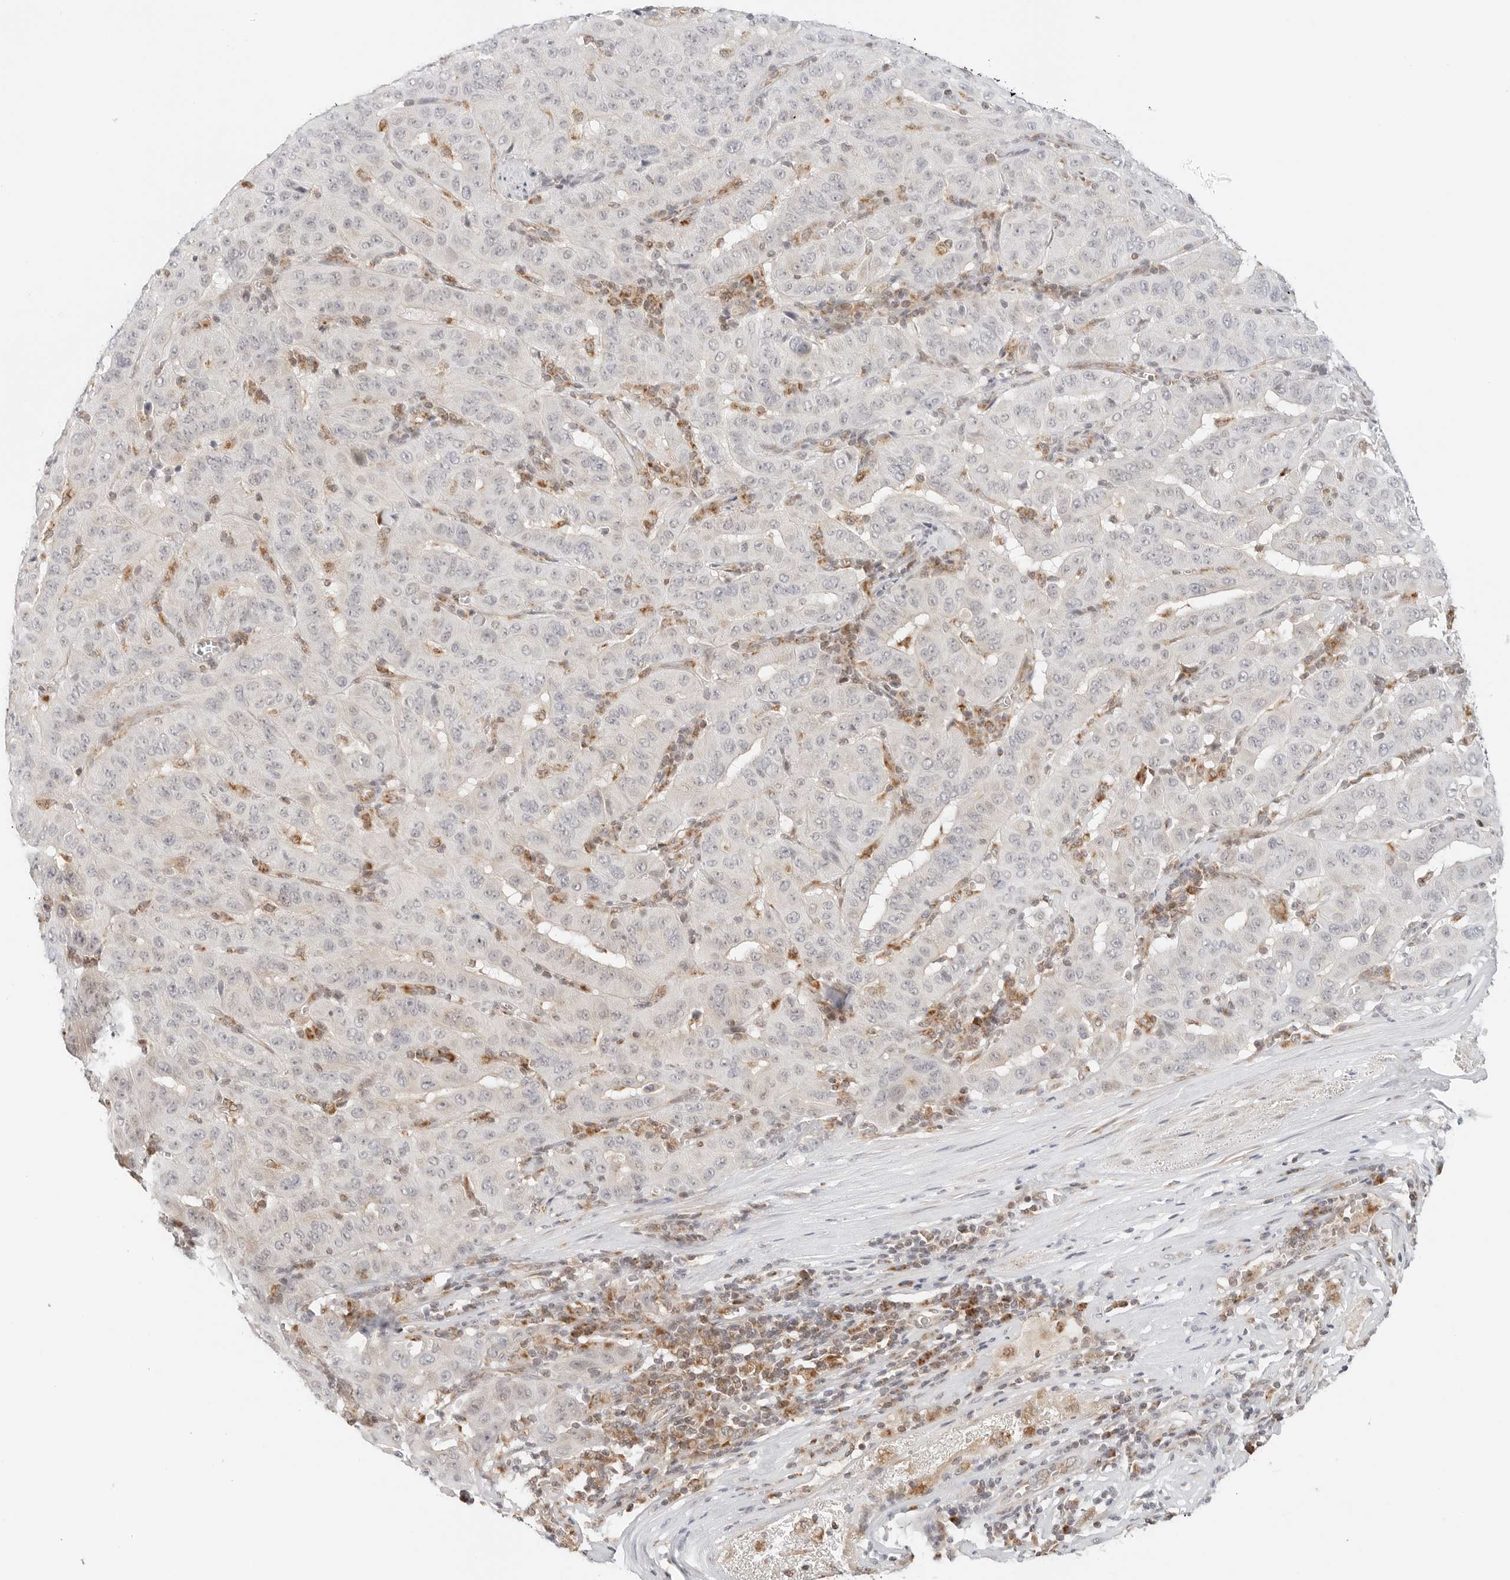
{"staining": {"intensity": "negative", "quantity": "none", "location": "none"}, "tissue": "pancreatic cancer", "cell_type": "Tumor cells", "image_type": "cancer", "snomed": [{"axis": "morphology", "description": "Adenocarcinoma, NOS"}, {"axis": "topography", "description": "Pancreas"}], "caption": "Immunohistochemistry (IHC) micrograph of pancreatic adenocarcinoma stained for a protein (brown), which displays no expression in tumor cells. (Stains: DAB immunohistochemistry (IHC) with hematoxylin counter stain, Microscopy: brightfield microscopy at high magnification).", "gene": "DYRK4", "patient": {"sex": "male", "age": 63}}